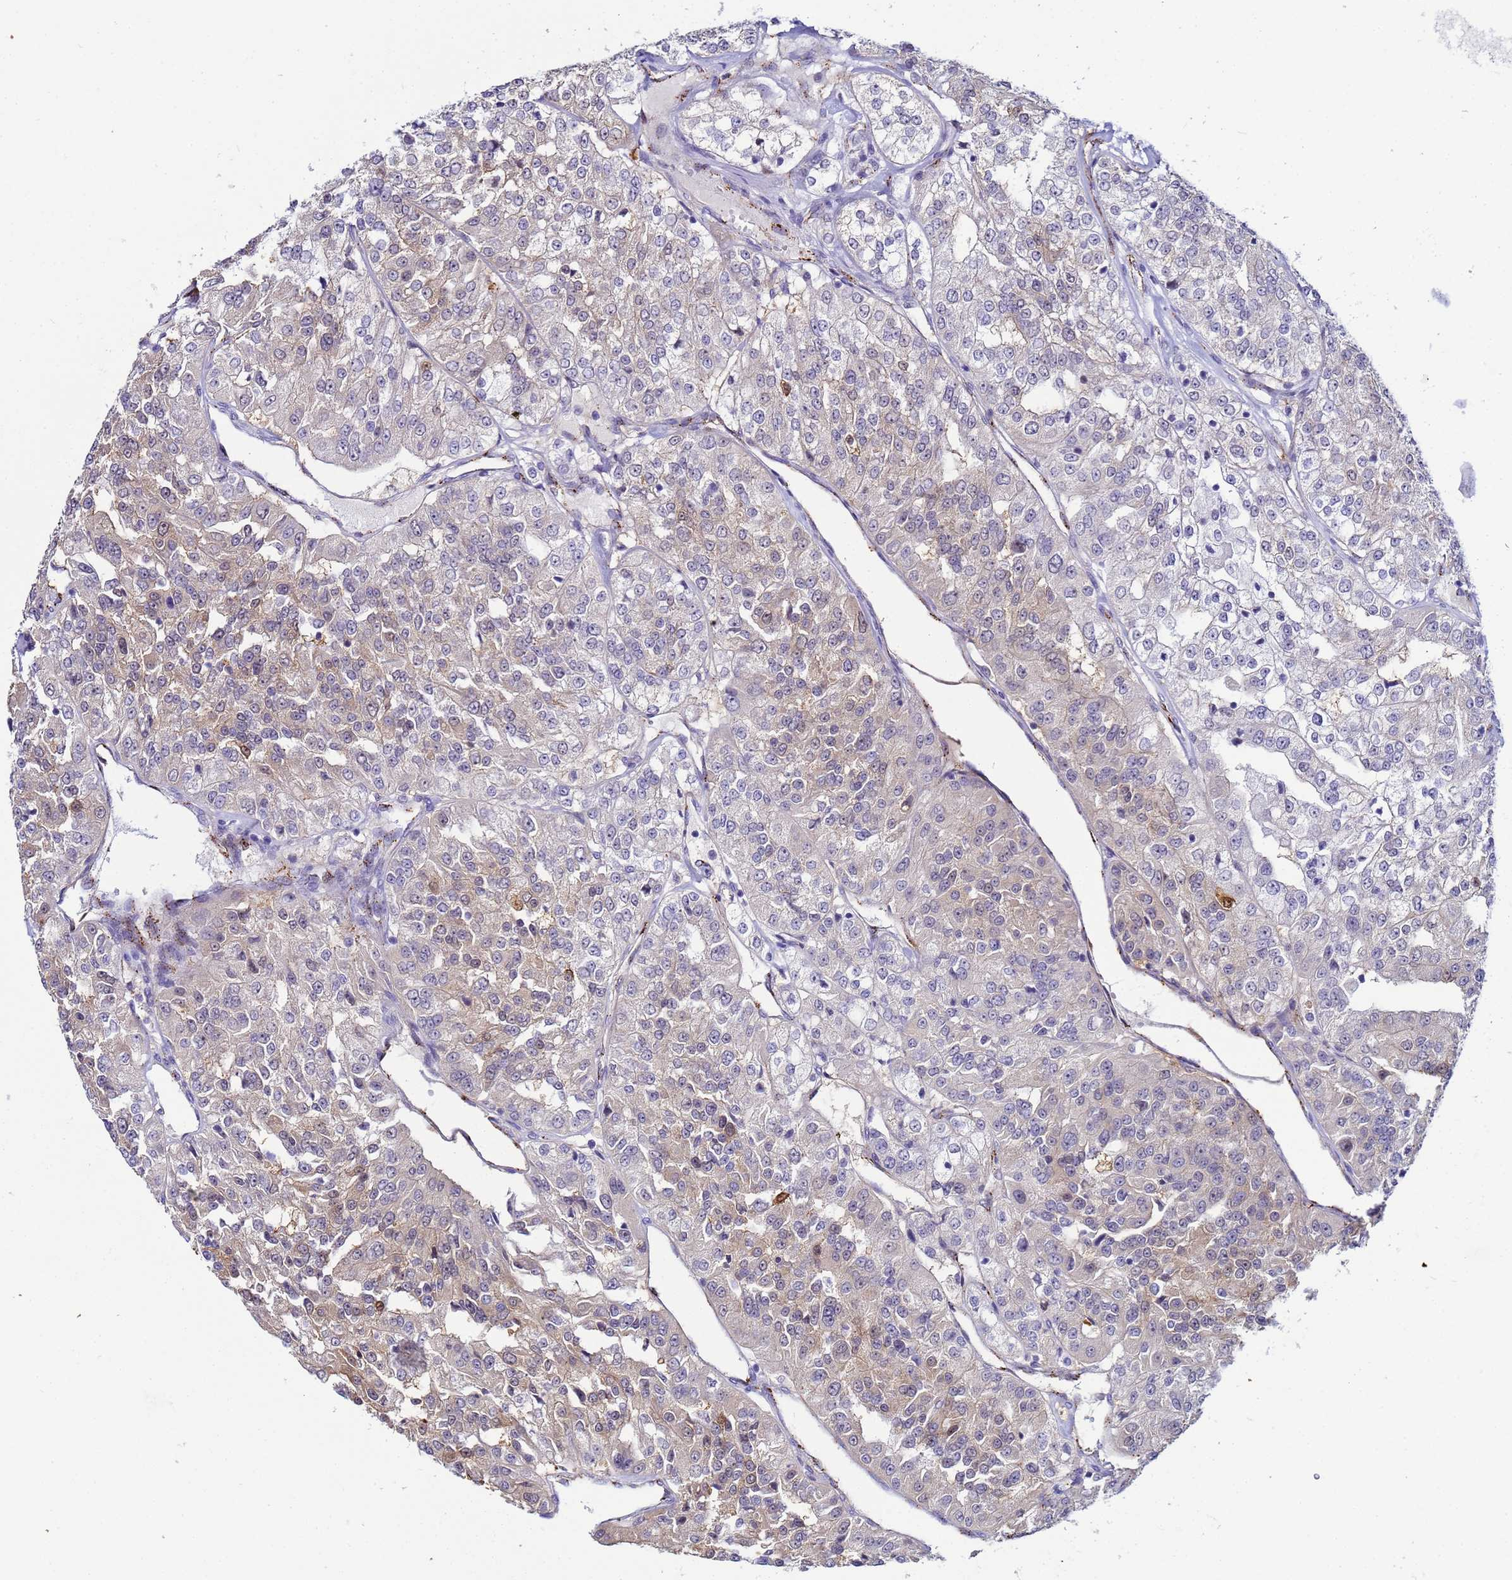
{"staining": {"intensity": "weak", "quantity": "25%-75%", "location": "cytoplasmic/membranous"}, "tissue": "renal cancer", "cell_type": "Tumor cells", "image_type": "cancer", "snomed": [{"axis": "morphology", "description": "Adenocarcinoma, NOS"}, {"axis": "topography", "description": "Kidney"}], "caption": "A histopathology image showing weak cytoplasmic/membranous staining in approximately 25%-75% of tumor cells in renal cancer, as visualized by brown immunohistochemical staining.", "gene": "SLC25A37", "patient": {"sex": "female", "age": 63}}